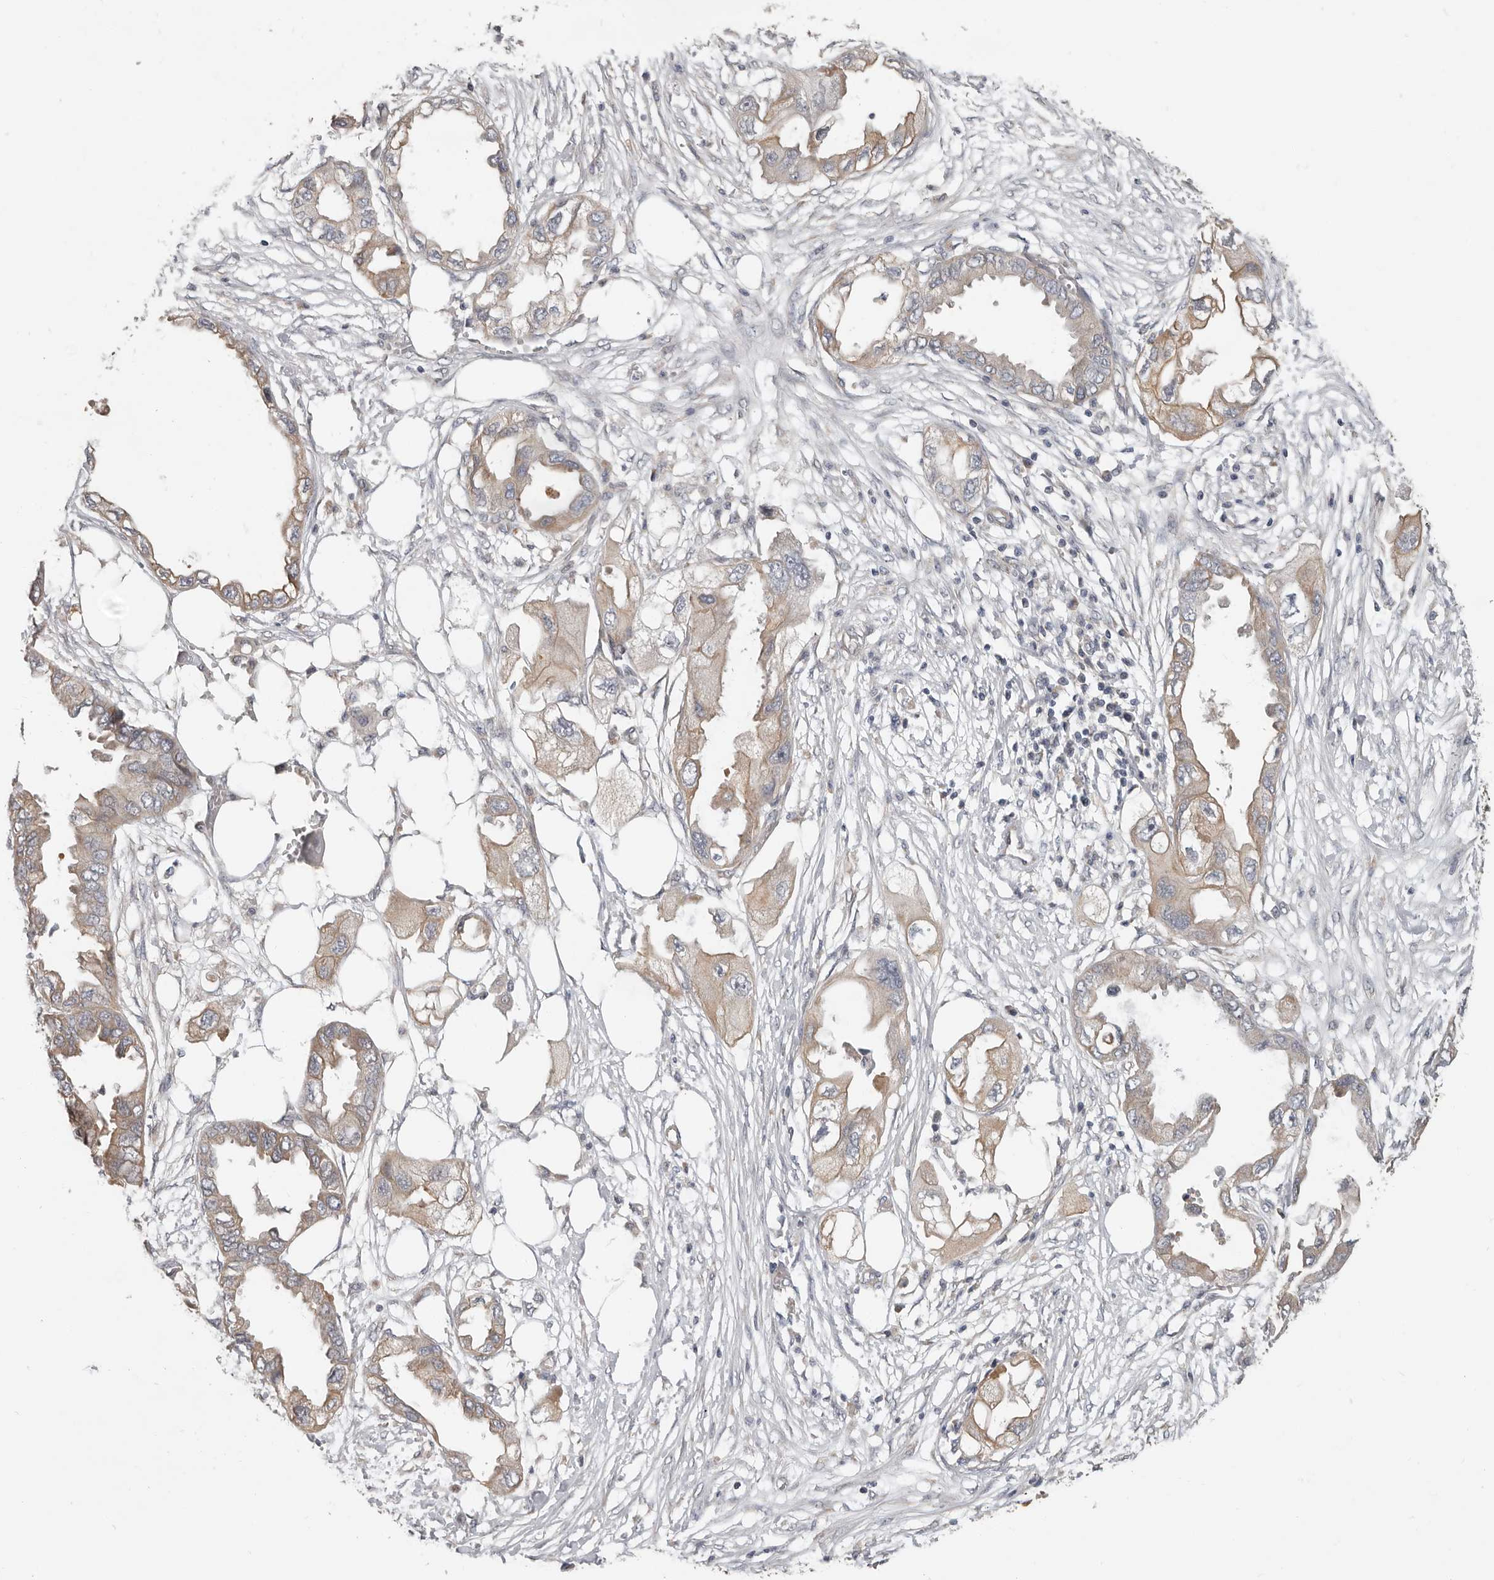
{"staining": {"intensity": "weak", "quantity": ">75%", "location": "cytoplasmic/membranous"}, "tissue": "endometrial cancer", "cell_type": "Tumor cells", "image_type": "cancer", "snomed": [{"axis": "morphology", "description": "Adenocarcinoma, NOS"}, {"axis": "morphology", "description": "Adenocarcinoma, metastatic, NOS"}, {"axis": "topography", "description": "Adipose tissue"}, {"axis": "topography", "description": "Endometrium"}], "caption": "Endometrial metastatic adenocarcinoma stained for a protein (brown) displays weak cytoplasmic/membranous positive staining in about >75% of tumor cells.", "gene": "UNK", "patient": {"sex": "female", "age": 67}}